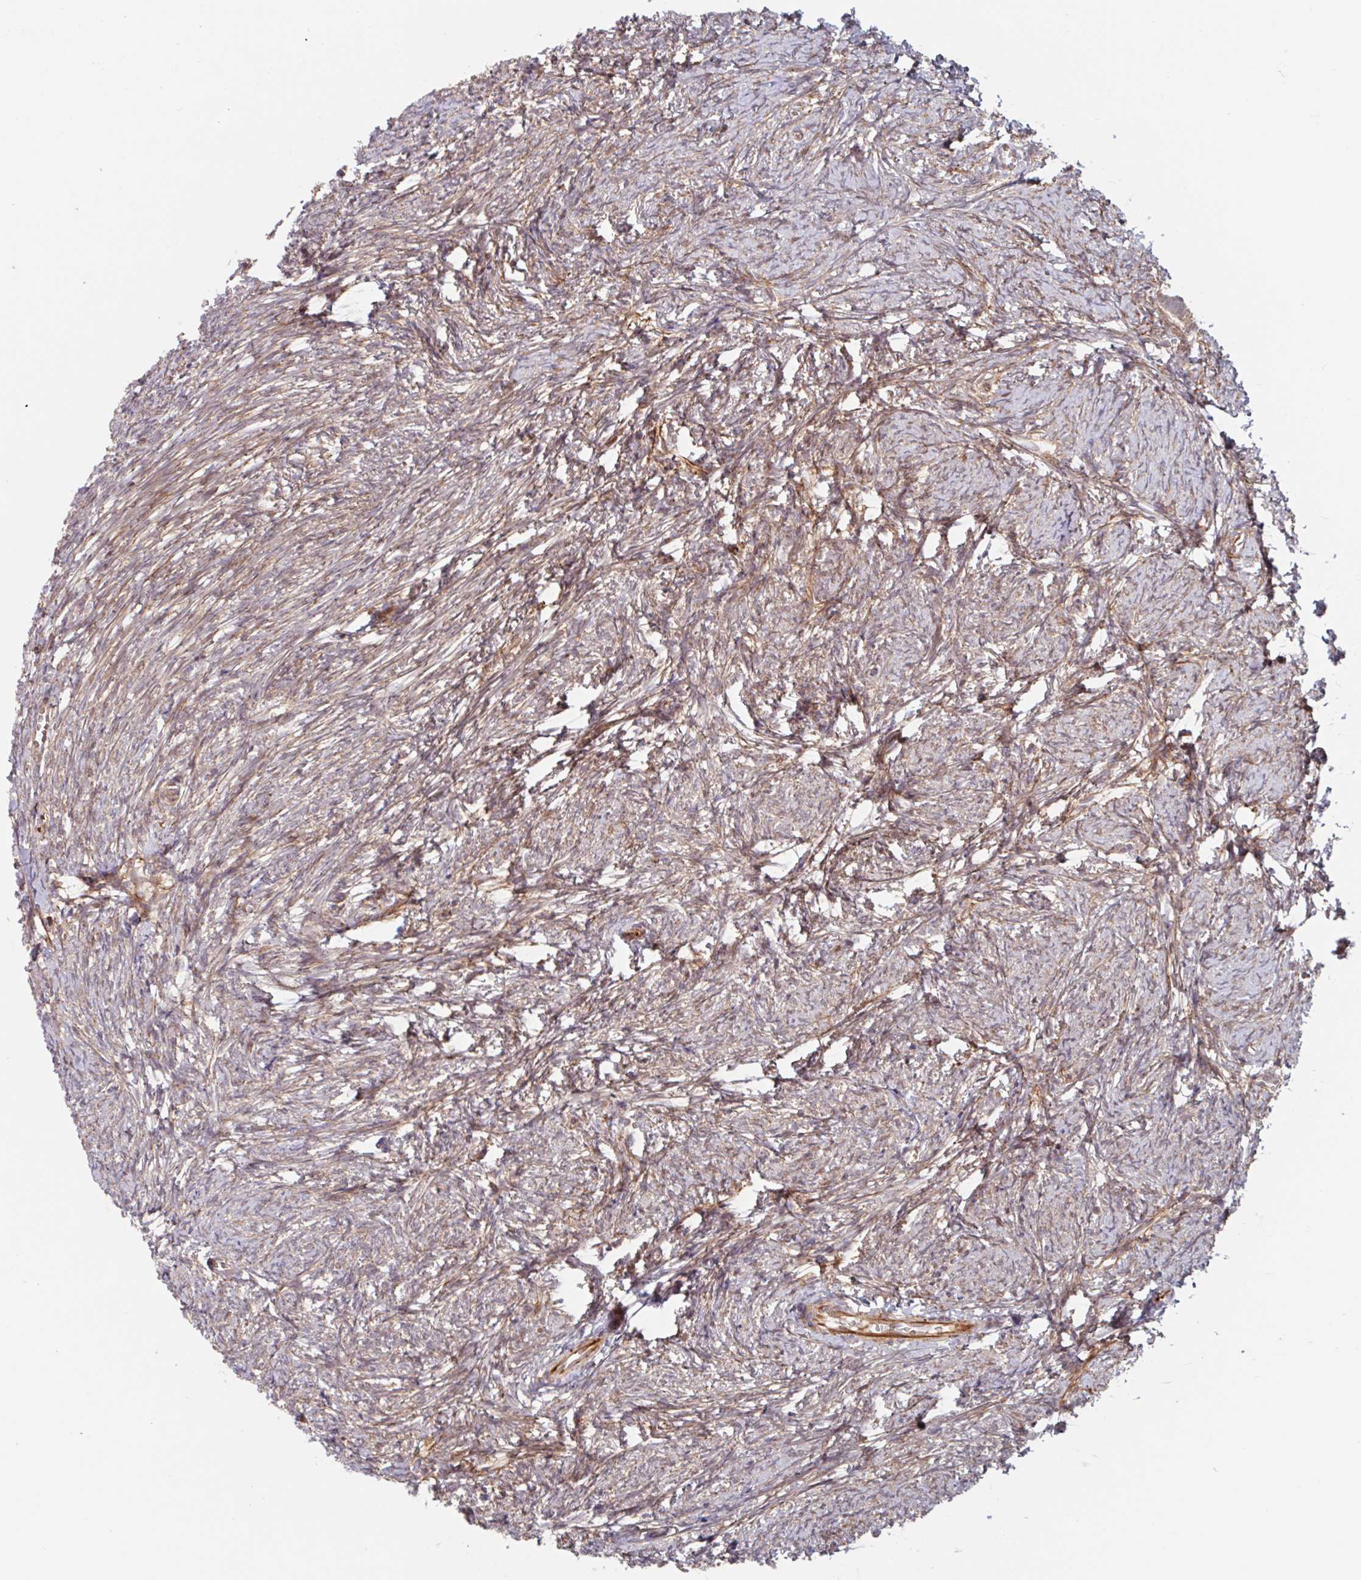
{"staining": {"intensity": "negative", "quantity": "none", "location": "none"}, "tissue": "ovary", "cell_type": "Follicle cells", "image_type": "normal", "snomed": [{"axis": "morphology", "description": "Normal tissue, NOS"}, {"axis": "topography", "description": "Ovary"}], "caption": "Immunohistochemistry (IHC) of normal human ovary shows no staining in follicle cells.", "gene": "NUB1", "patient": {"sex": "female", "age": 41}}